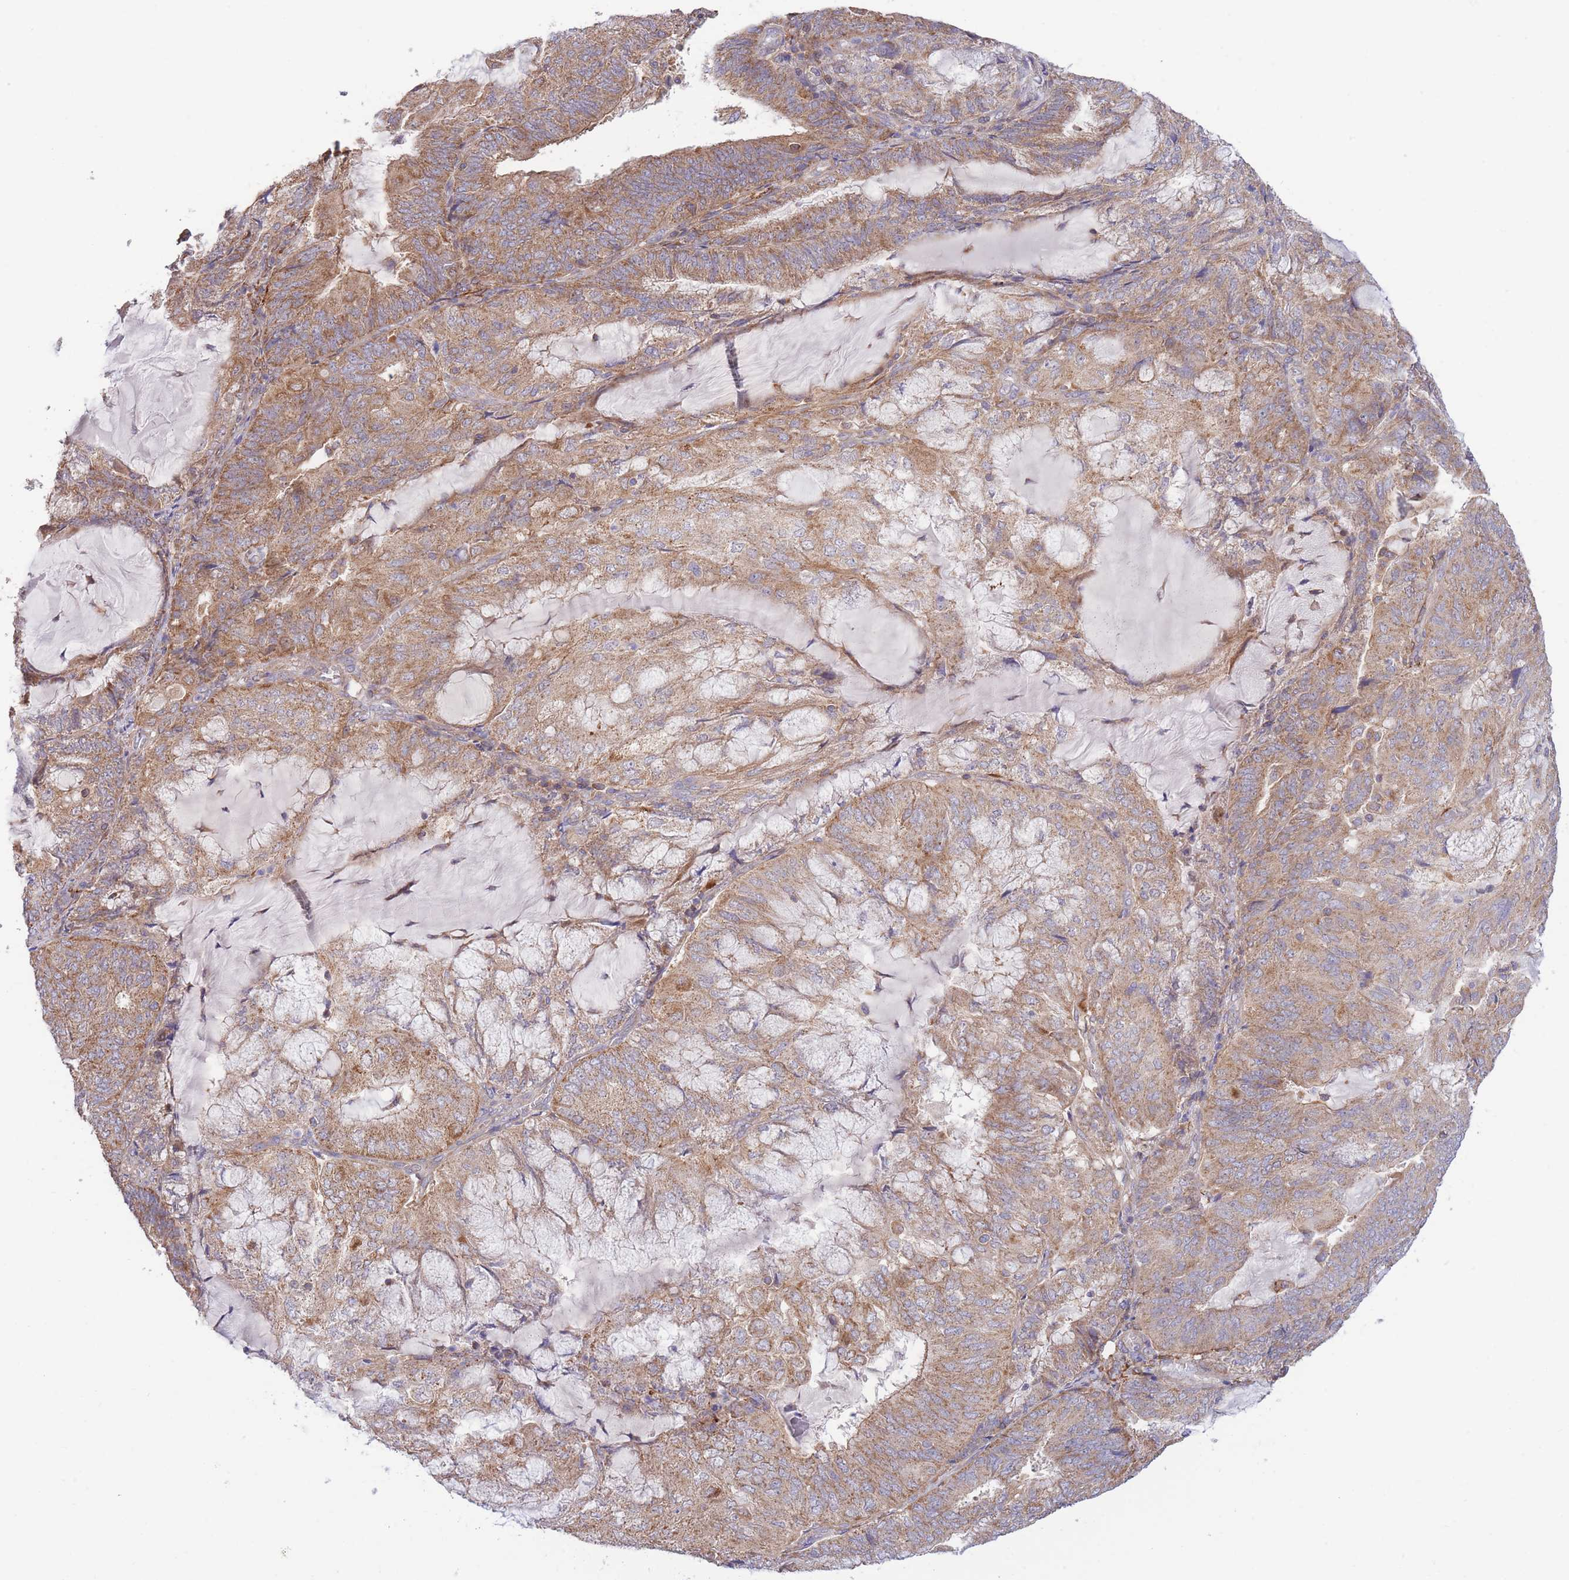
{"staining": {"intensity": "moderate", "quantity": ">75%", "location": "cytoplasmic/membranous"}, "tissue": "endometrial cancer", "cell_type": "Tumor cells", "image_type": "cancer", "snomed": [{"axis": "morphology", "description": "Adenocarcinoma, NOS"}, {"axis": "topography", "description": "Endometrium"}], "caption": "Immunohistochemistry (IHC) image of neoplastic tissue: human endometrial cancer stained using immunohistochemistry (IHC) displays medium levels of moderate protein expression localized specifically in the cytoplasmic/membranous of tumor cells, appearing as a cytoplasmic/membranous brown color.", "gene": "ATP13A2", "patient": {"sex": "female", "age": 81}}